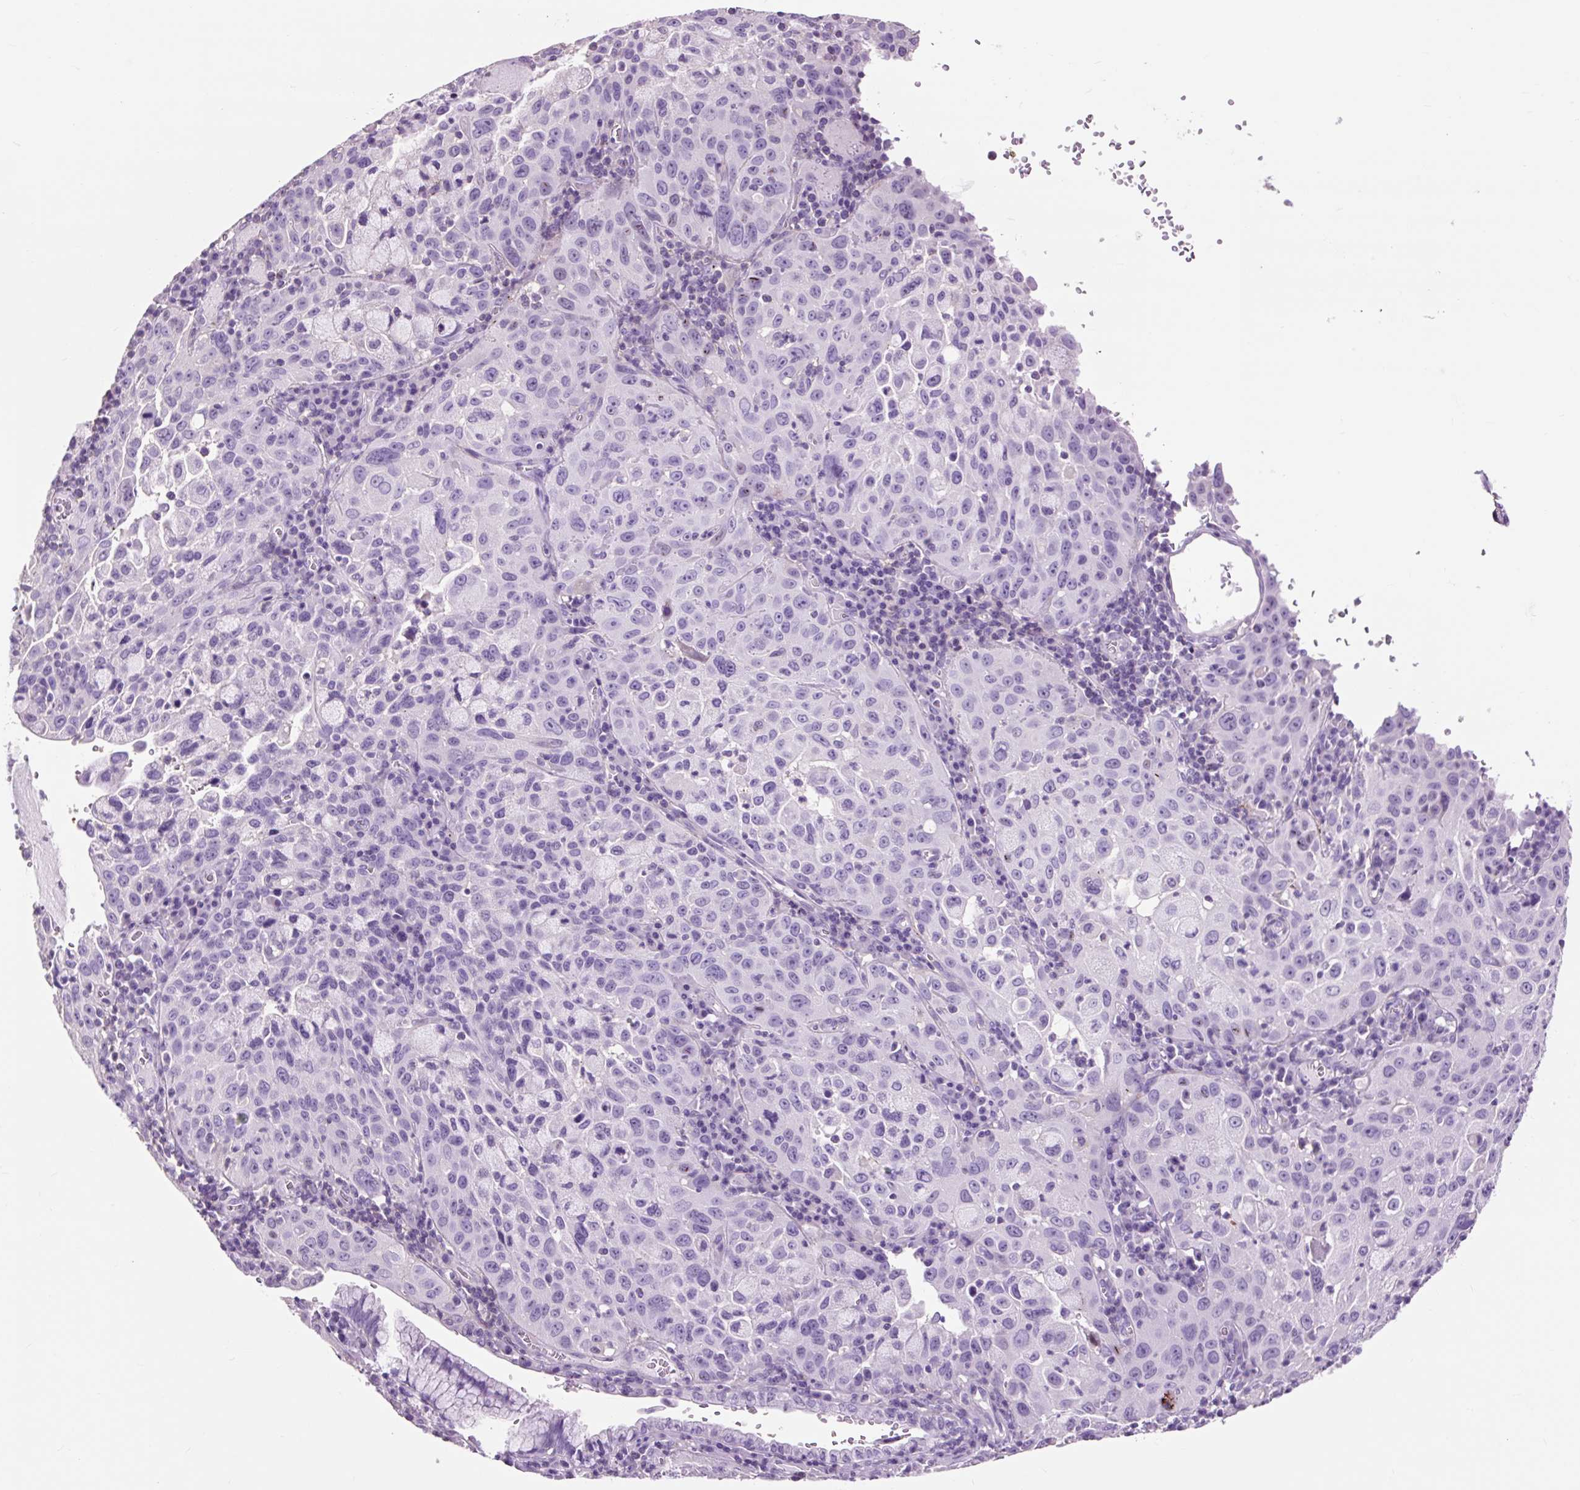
{"staining": {"intensity": "negative", "quantity": "none", "location": "none"}, "tissue": "cervical cancer", "cell_type": "Tumor cells", "image_type": "cancer", "snomed": [{"axis": "morphology", "description": "Squamous cell carcinoma, NOS"}, {"axis": "topography", "description": "Cervix"}], "caption": "Tumor cells show no significant staining in squamous cell carcinoma (cervical).", "gene": "OR10A7", "patient": {"sex": "female", "age": 42}}